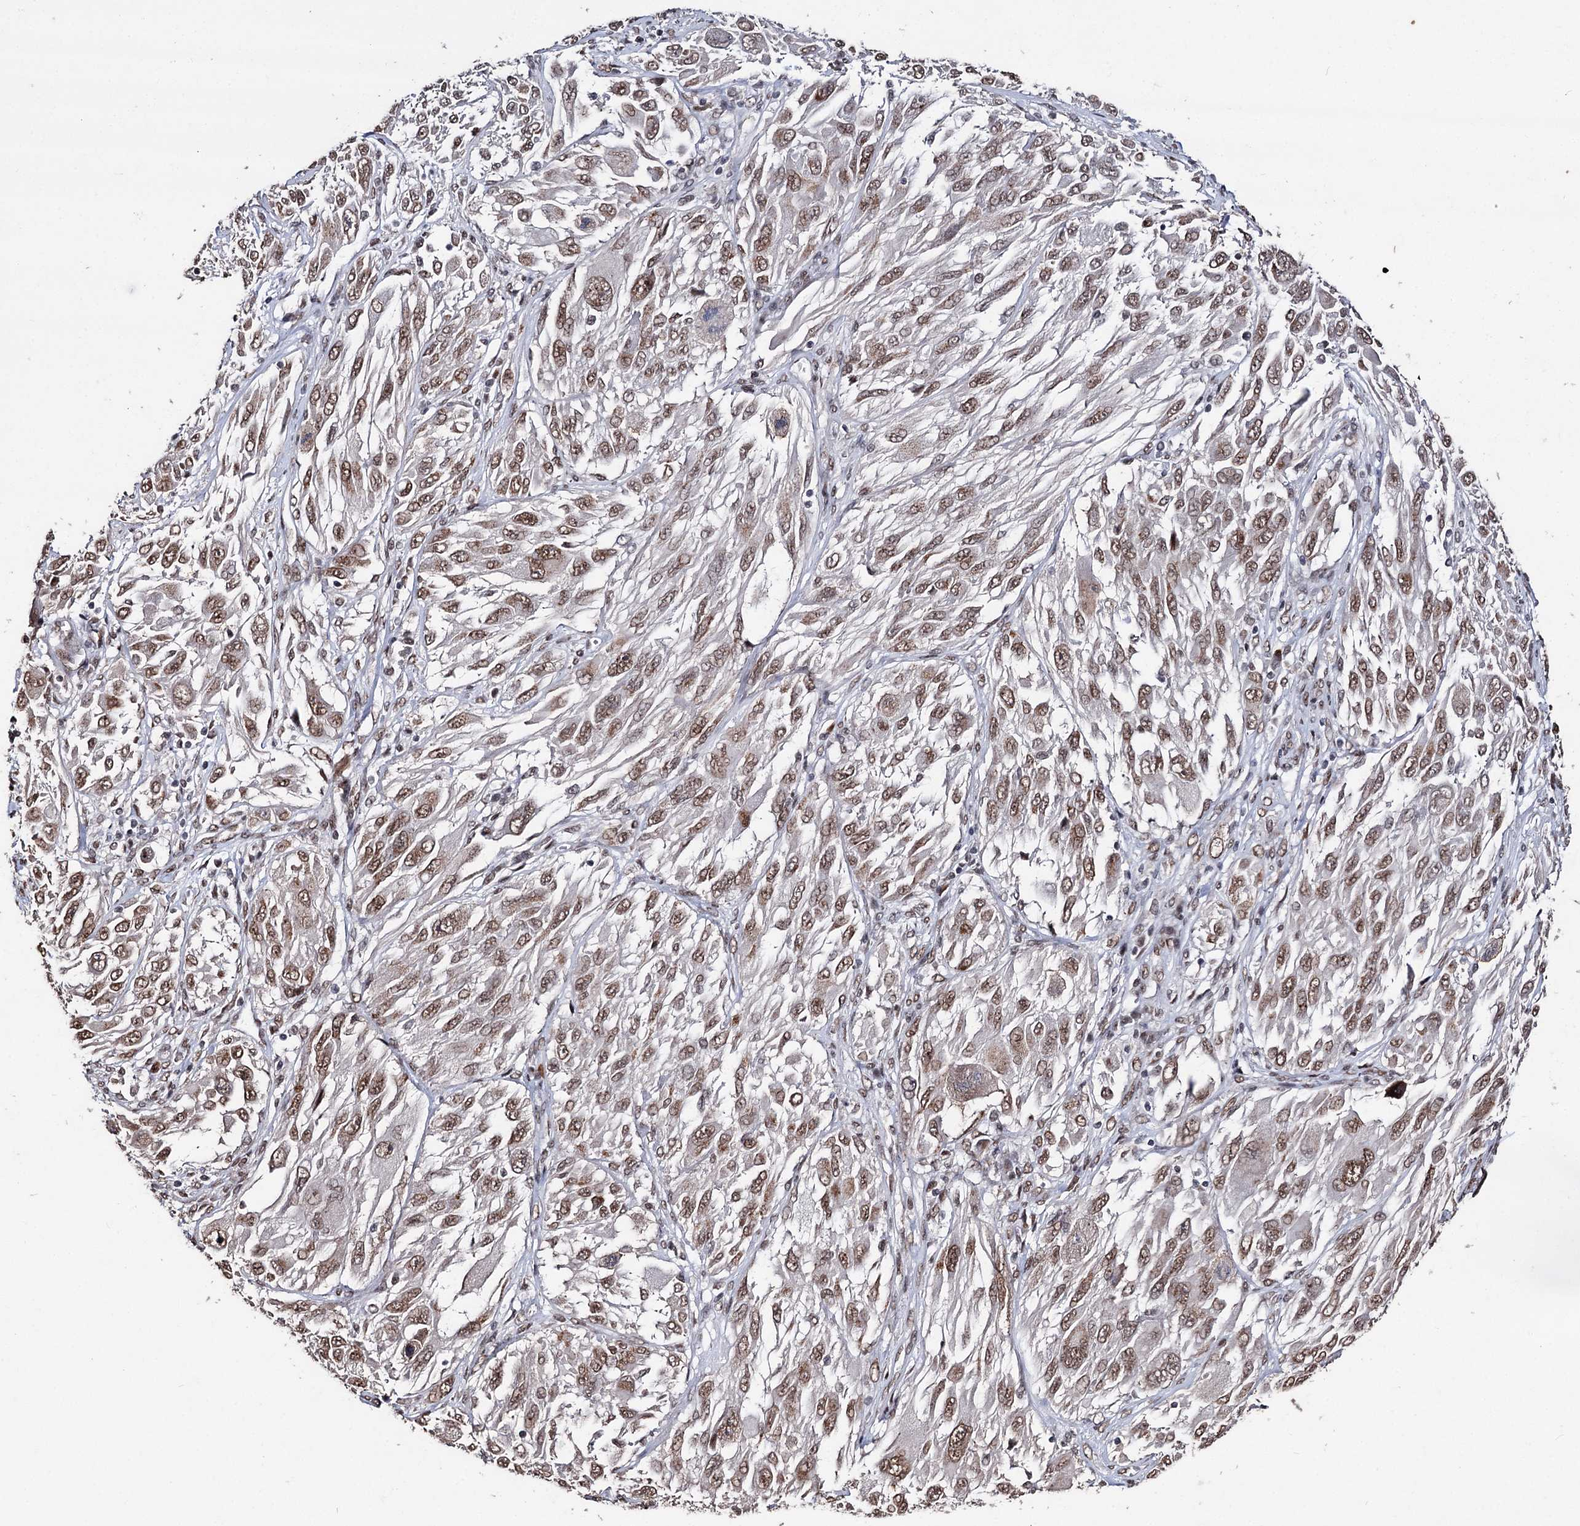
{"staining": {"intensity": "moderate", "quantity": ">75%", "location": "nuclear"}, "tissue": "melanoma", "cell_type": "Tumor cells", "image_type": "cancer", "snomed": [{"axis": "morphology", "description": "Malignant melanoma, NOS"}, {"axis": "topography", "description": "Skin"}], "caption": "This is a photomicrograph of immunohistochemistry staining of malignant melanoma, which shows moderate expression in the nuclear of tumor cells.", "gene": "MATR3", "patient": {"sex": "female", "age": 91}}